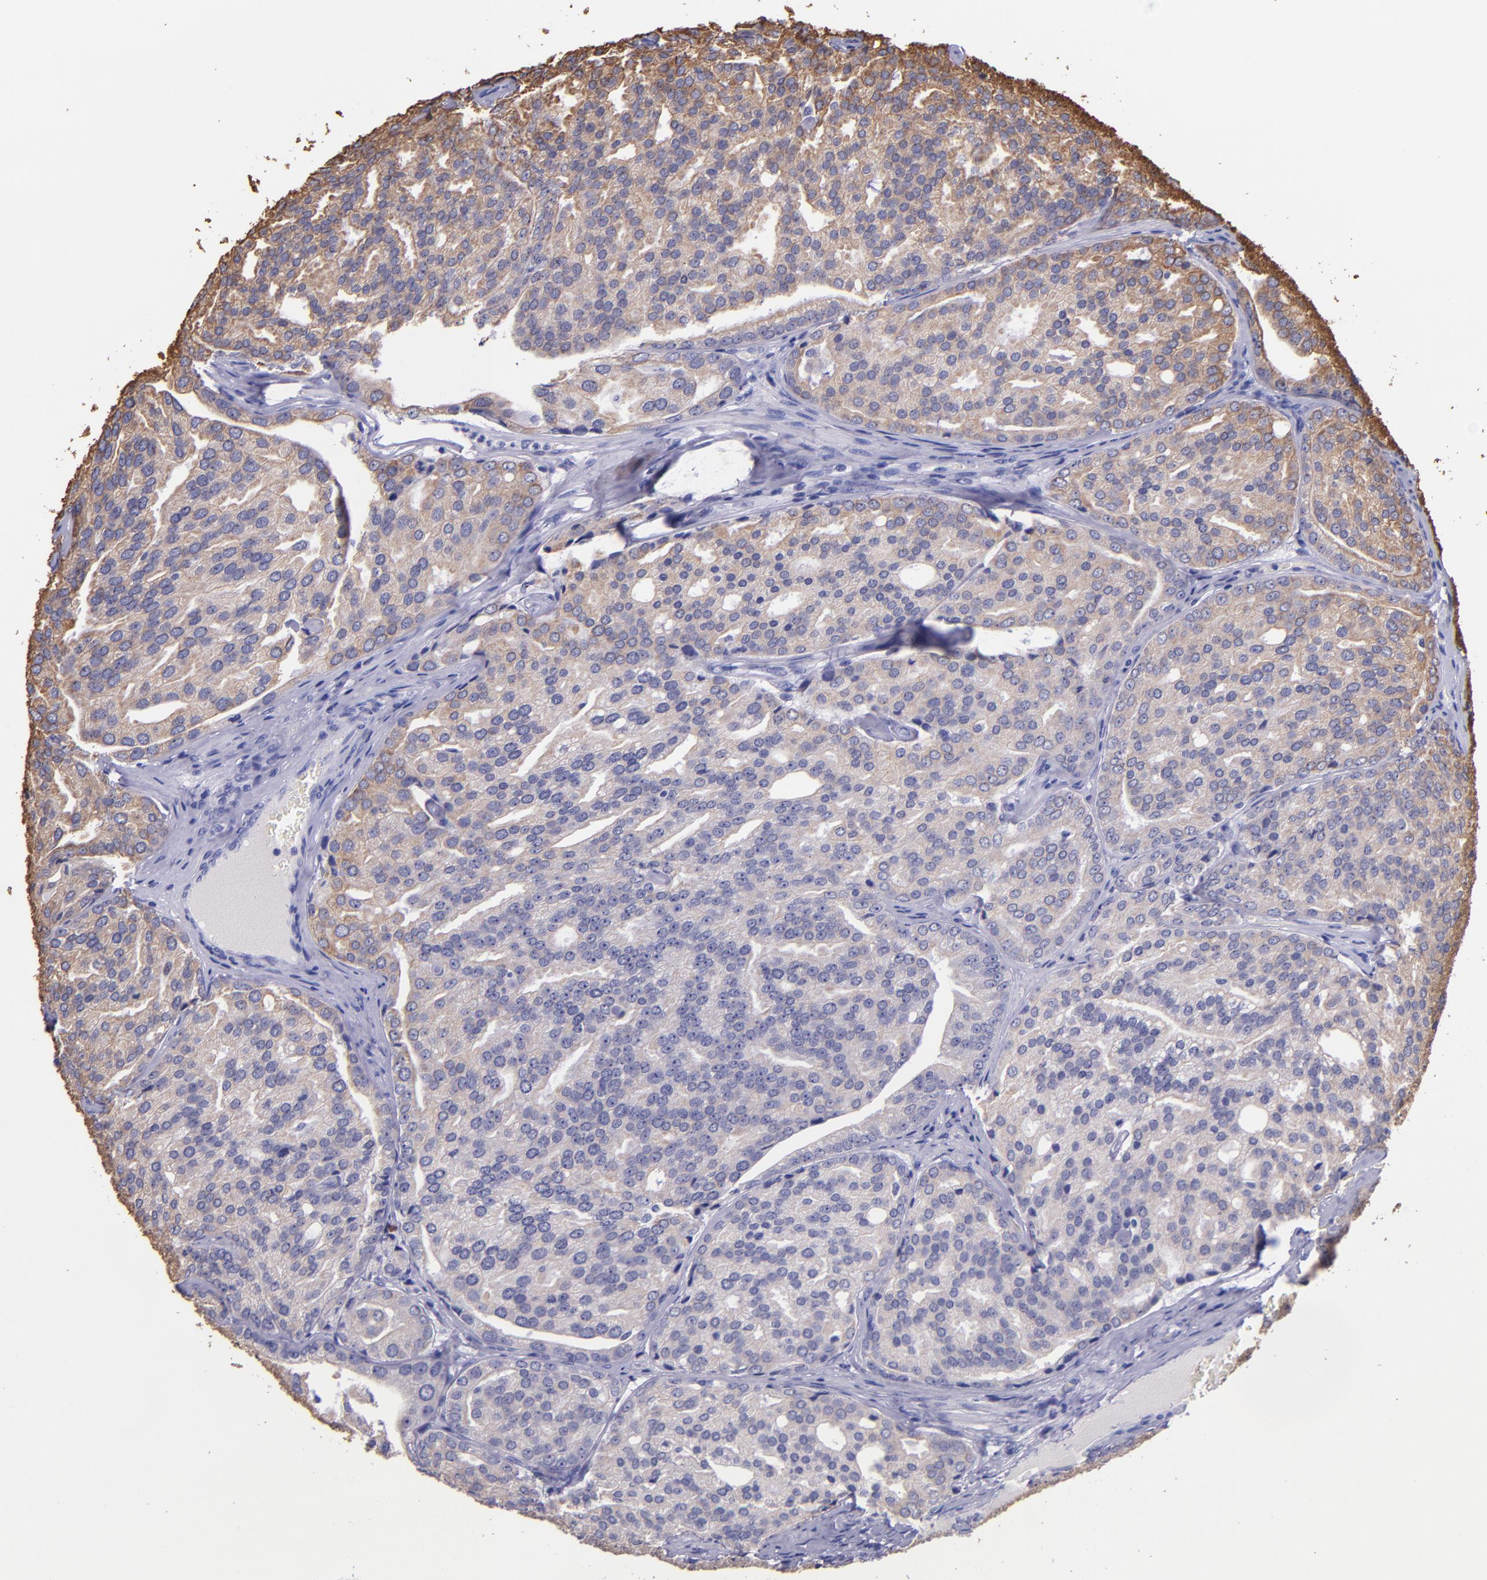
{"staining": {"intensity": "weak", "quantity": ">75%", "location": "cytoplasmic/membranous"}, "tissue": "prostate cancer", "cell_type": "Tumor cells", "image_type": "cancer", "snomed": [{"axis": "morphology", "description": "Adenocarcinoma, High grade"}, {"axis": "topography", "description": "Prostate"}], "caption": "Immunohistochemistry (IHC) (DAB) staining of human adenocarcinoma (high-grade) (prostate) demonstrates weak cytoplasmic/membranous protein staining in approximately >75% of tumor cells.", "gene": "KRT4", "patient": {"sex": "male", "age": 64}}